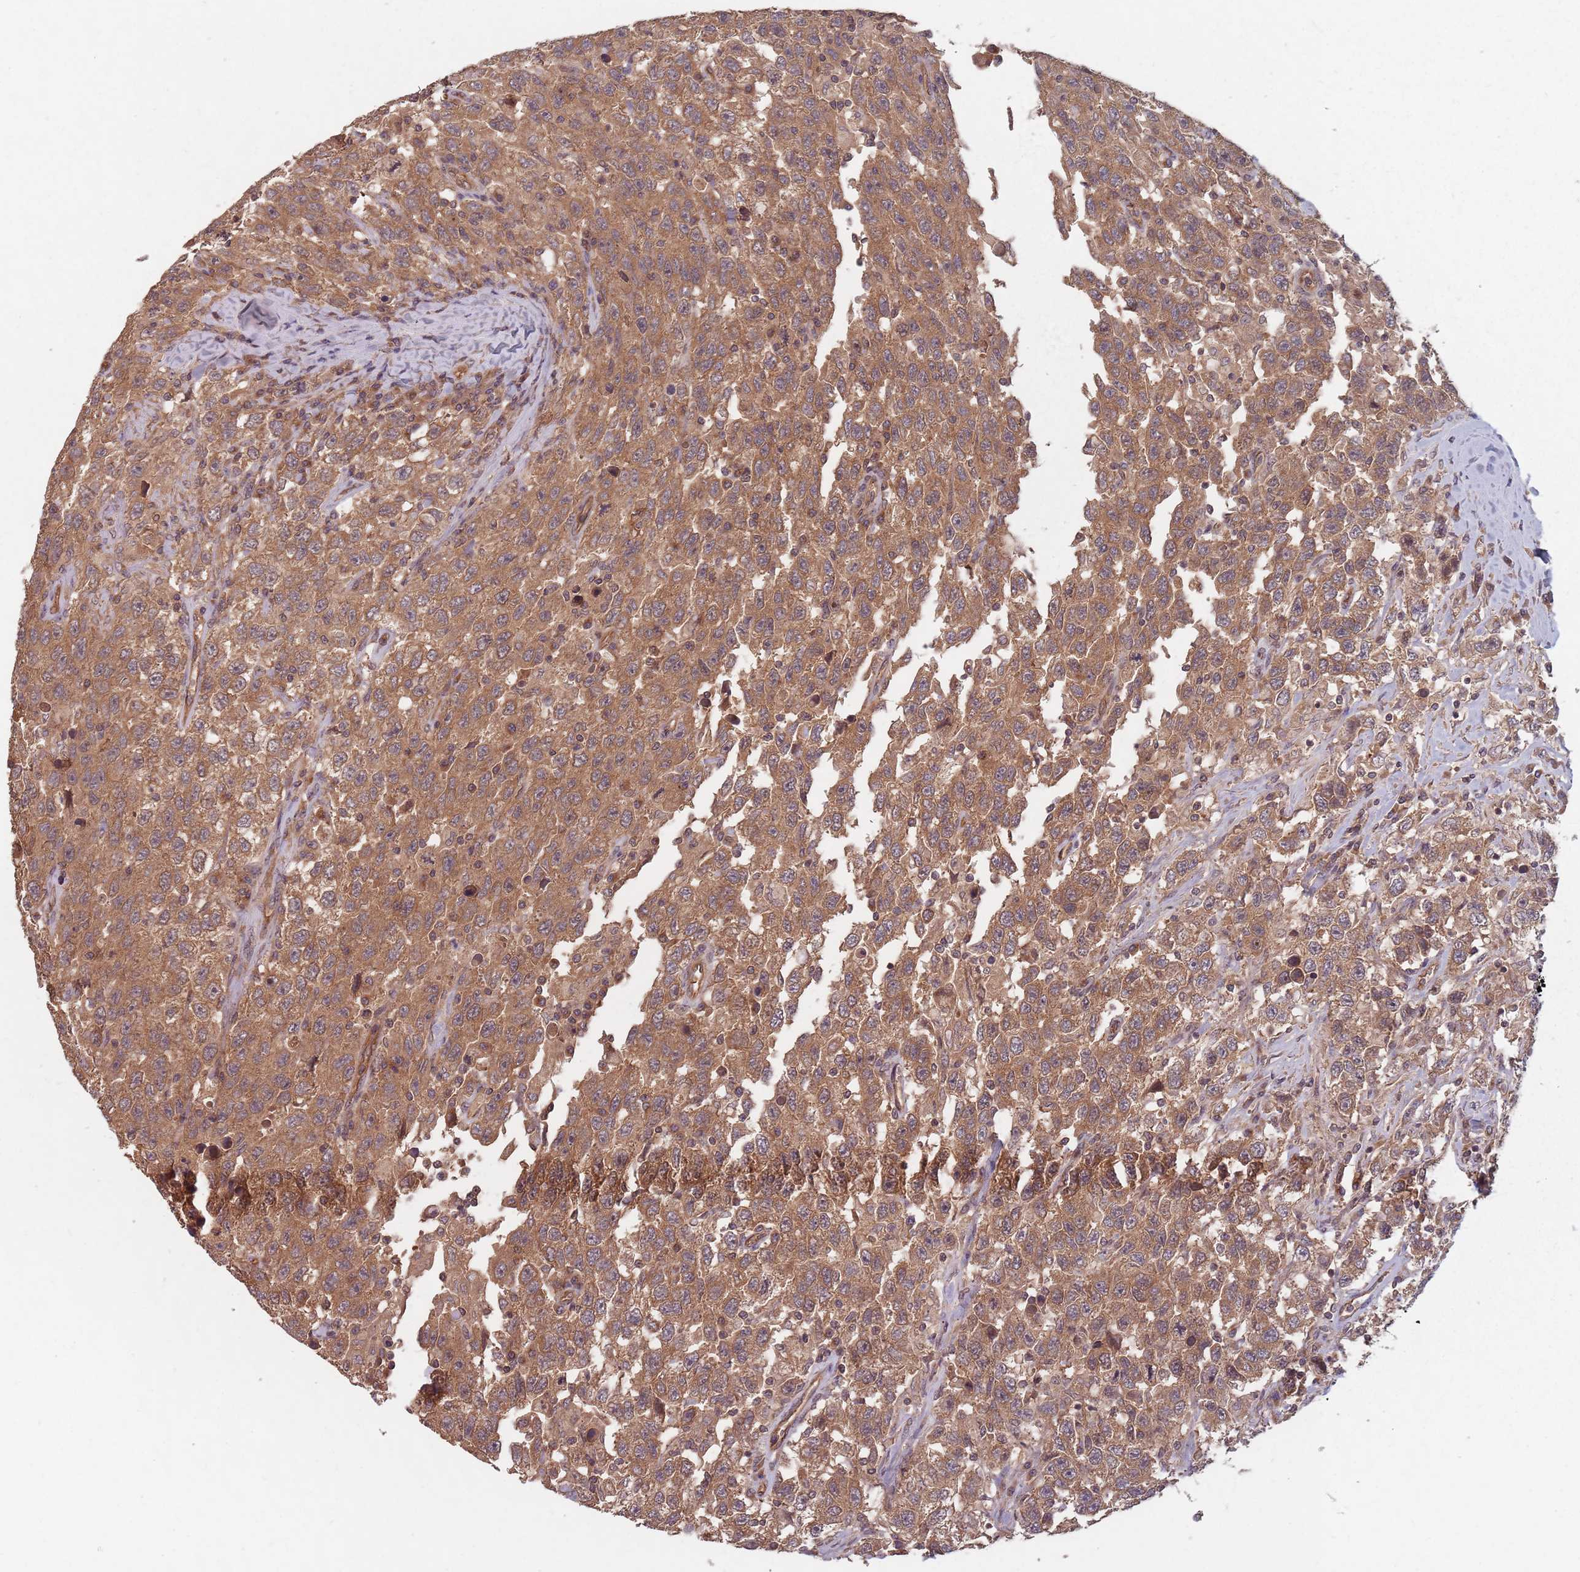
{"staining": {"intensity": "moderate", "quantity": ">75%", "location": "cytoplasmic/membranous"}, "tissue": "testis cancer", "cell_type": "Tumor cells", "image_type": "cancer", "snomed": [{"axis": "morphology", "description": "Seminoma, NOS"}, {"axis": "topography", "description": "Testis"}], "caption": "There is medium levels of moderate cytoplasmic/membranous staining in tumor cells of testis cancer, as demonstrated by immunohistochemical staining (brown color).", "gene": "C3orf14", "patient": {"sex": "male", "age": 65}}